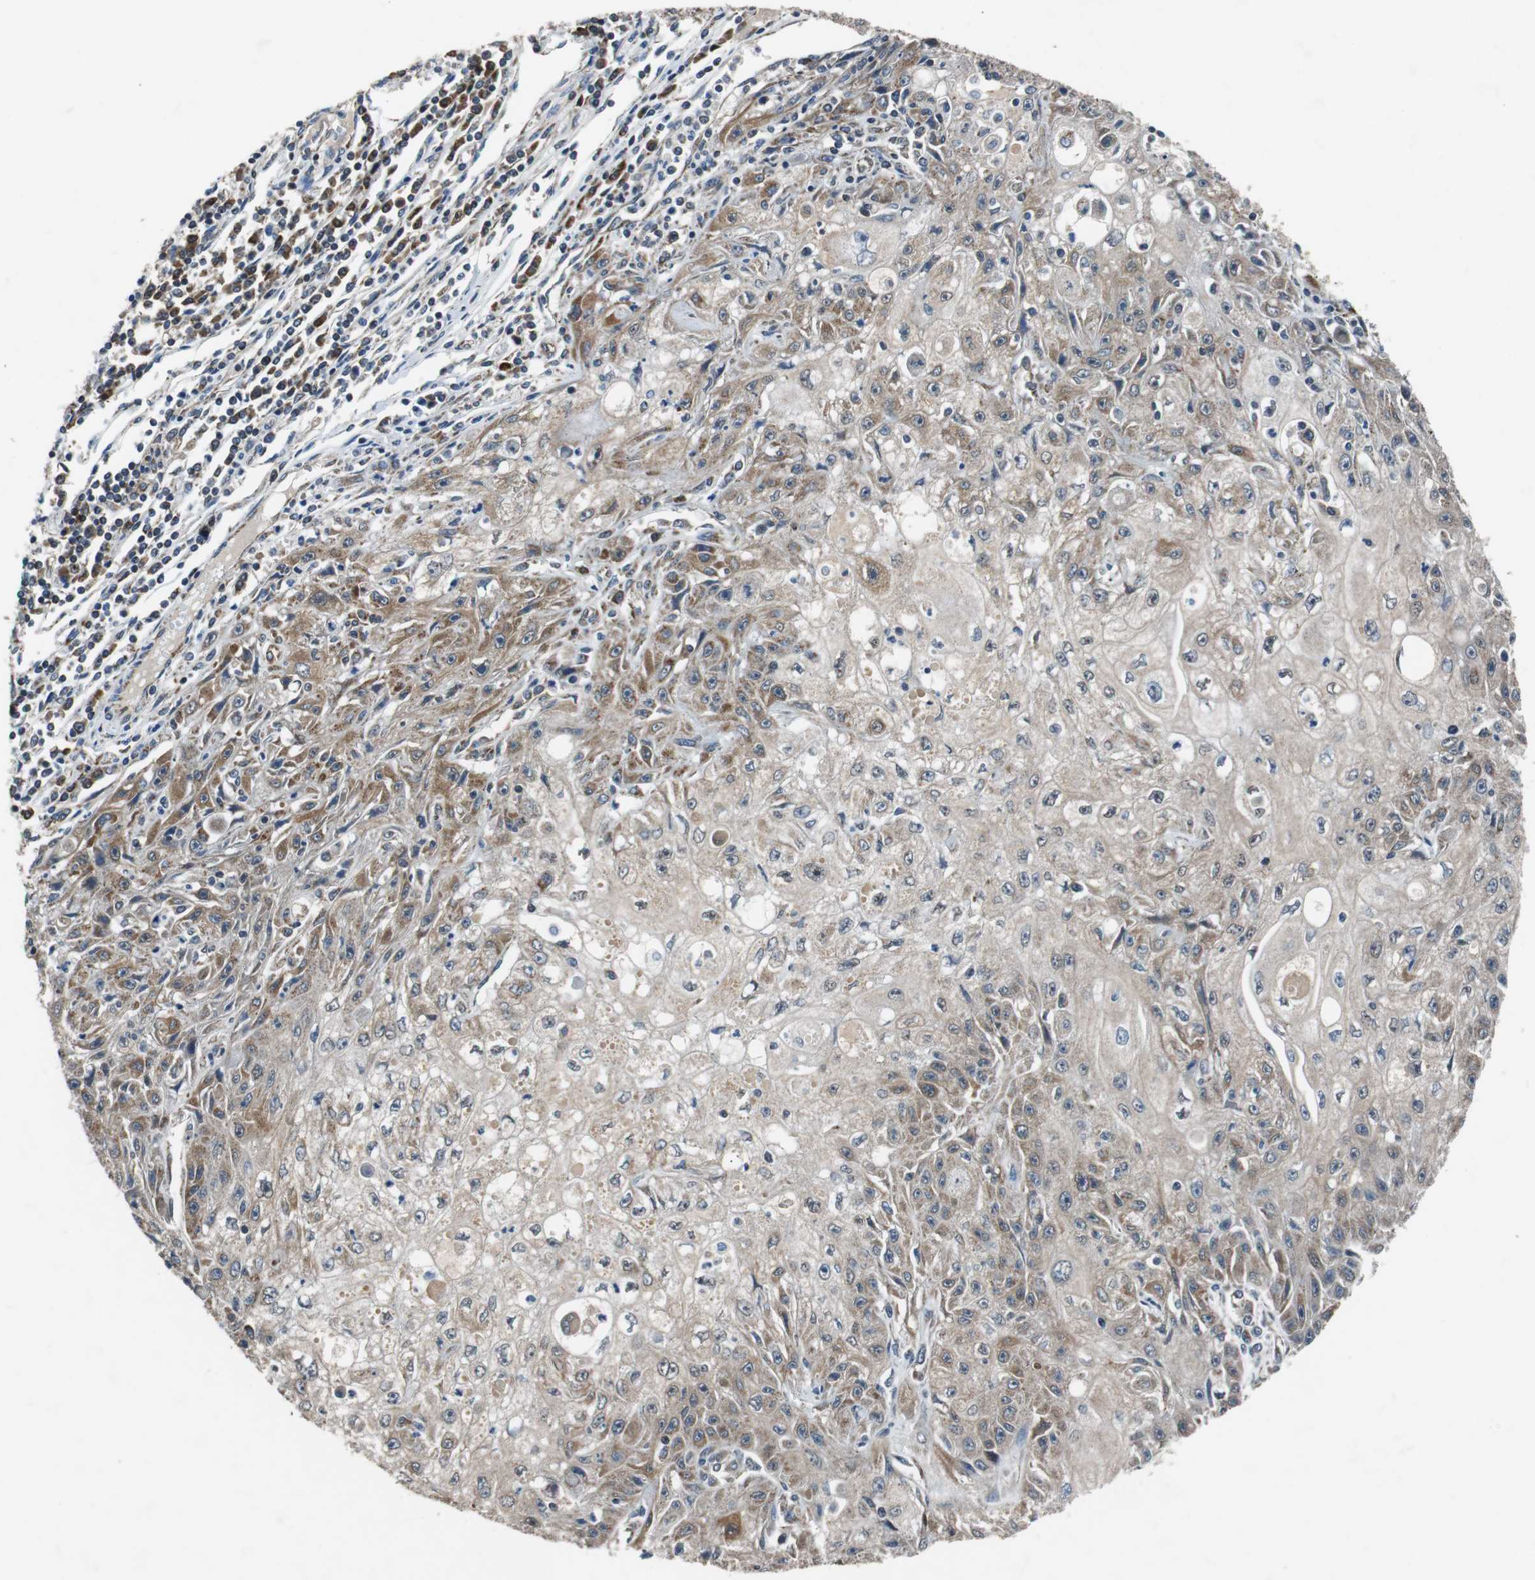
{"staining": {"intensity": "moderate", "quantity": ">75%", "location": "cytoplasmic/membranous"}, "tissue": "skin cancer", "cell_type": "Tumor cells", "image_type": "cancer", "snomed": [{"axis": "morphology", "description": "Squamous cell carcinoma, NOS"}, {"axis": "topography", "description": "Skin"}], "caption": "Skin cancer (squamous cell carcinoma) tissue displays moderate cytoplasmic/membranous expression in about >75% of tumor cells, visualized by immunohistochemistry. The staining was performed using DAB, with brown indicating positive protein expression. Nuclei are stained blue with hematoxylin.", "gene": "PITRM1", "patient": {"sex": "male", "age": 75}}